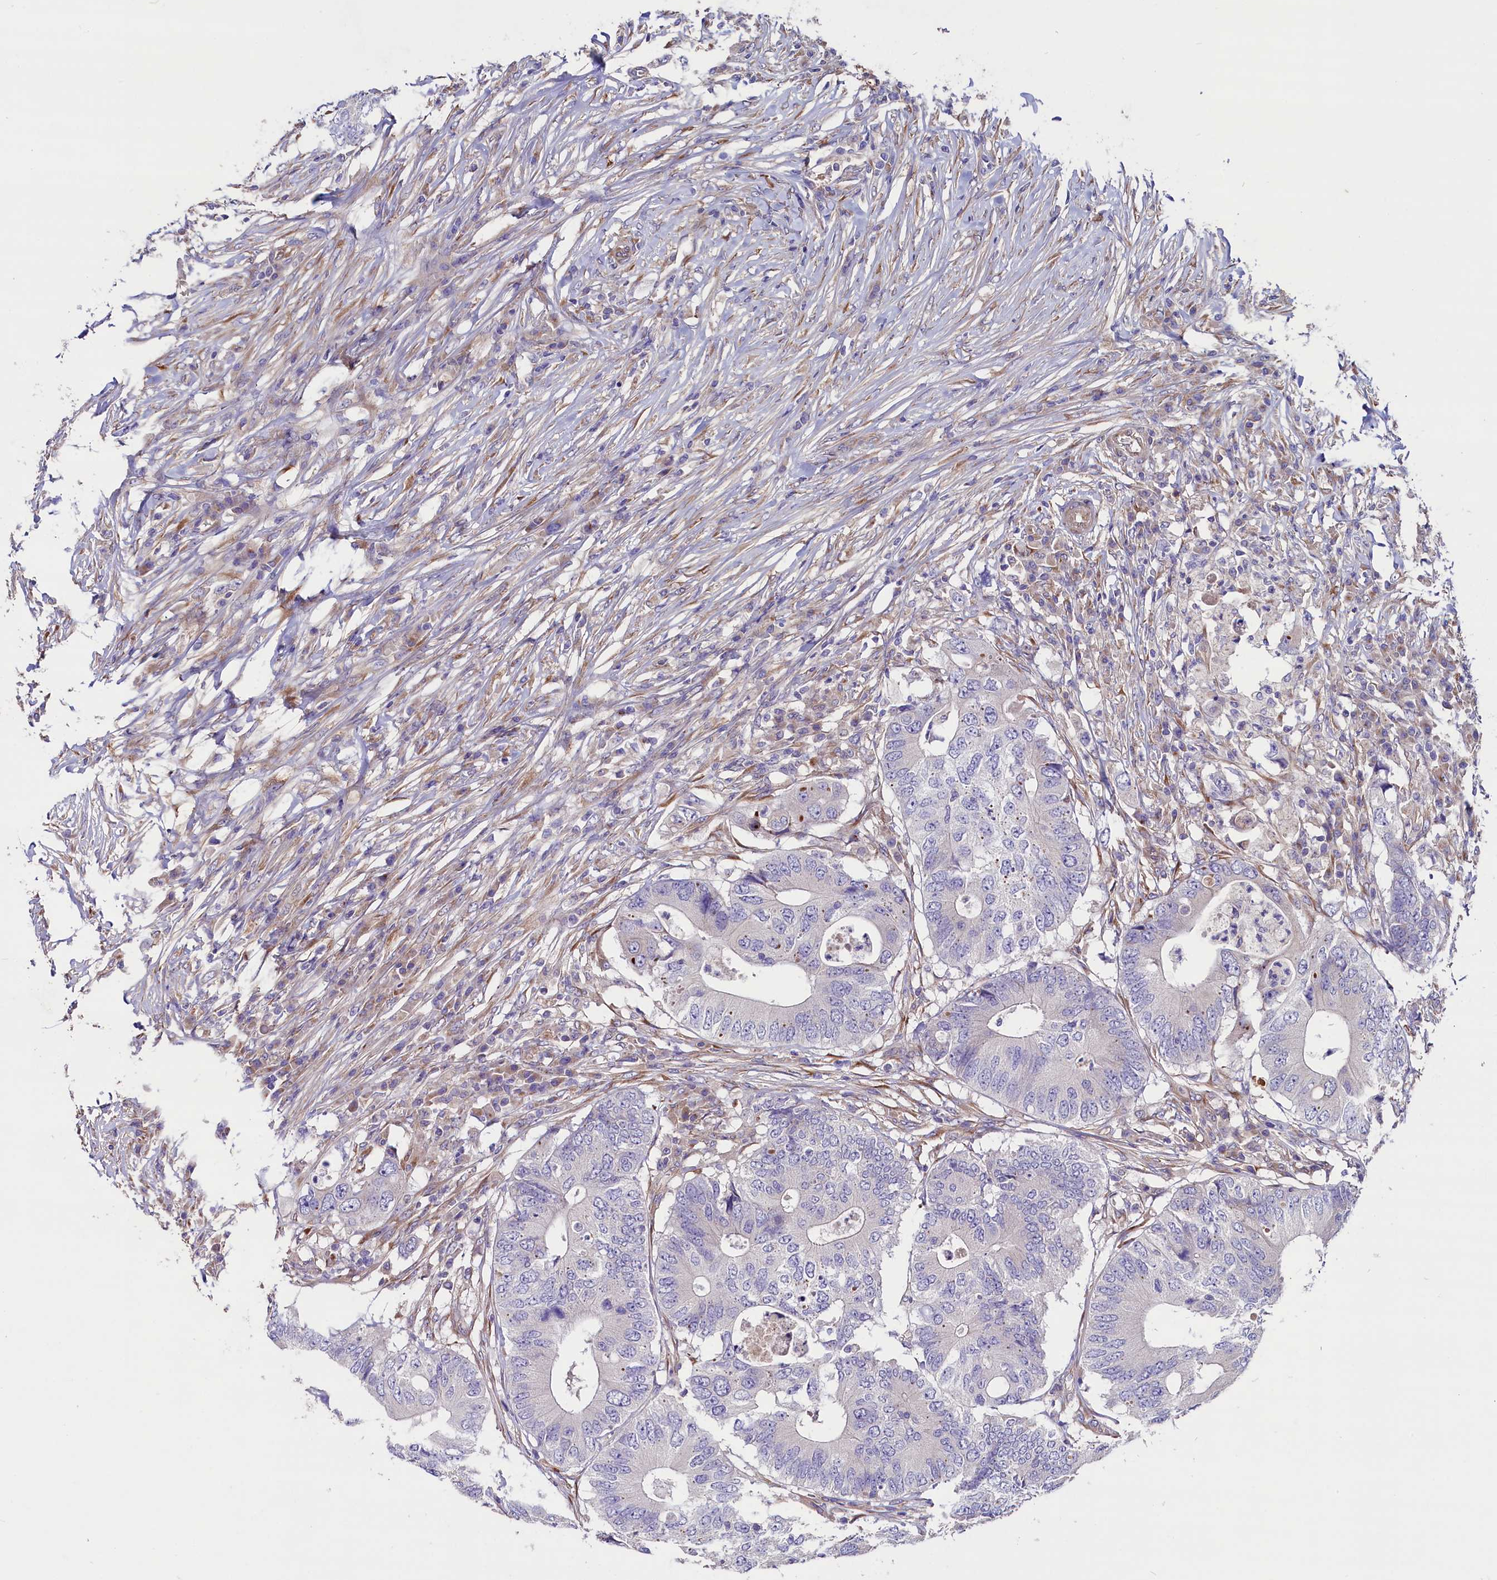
{"staining": {"intensity": "negative", "quantity": "none", "location": "none"}, "tissue": "colorectal cancer", "cell_type": "Tumor cells", "image_type": "cancer", "snomed": [{"axis": "morphology", "description": "Adenocarcinoma, NOS"}, {"axis": "topography", "description": "Colon"}], "caption": "Immunohistochemistry (IHC) of human adenocarcinoma (colorectal) shows no positivity in tumor cells.", "gene": "GPR108", "patient": {"sex": "male", "age": 71}}